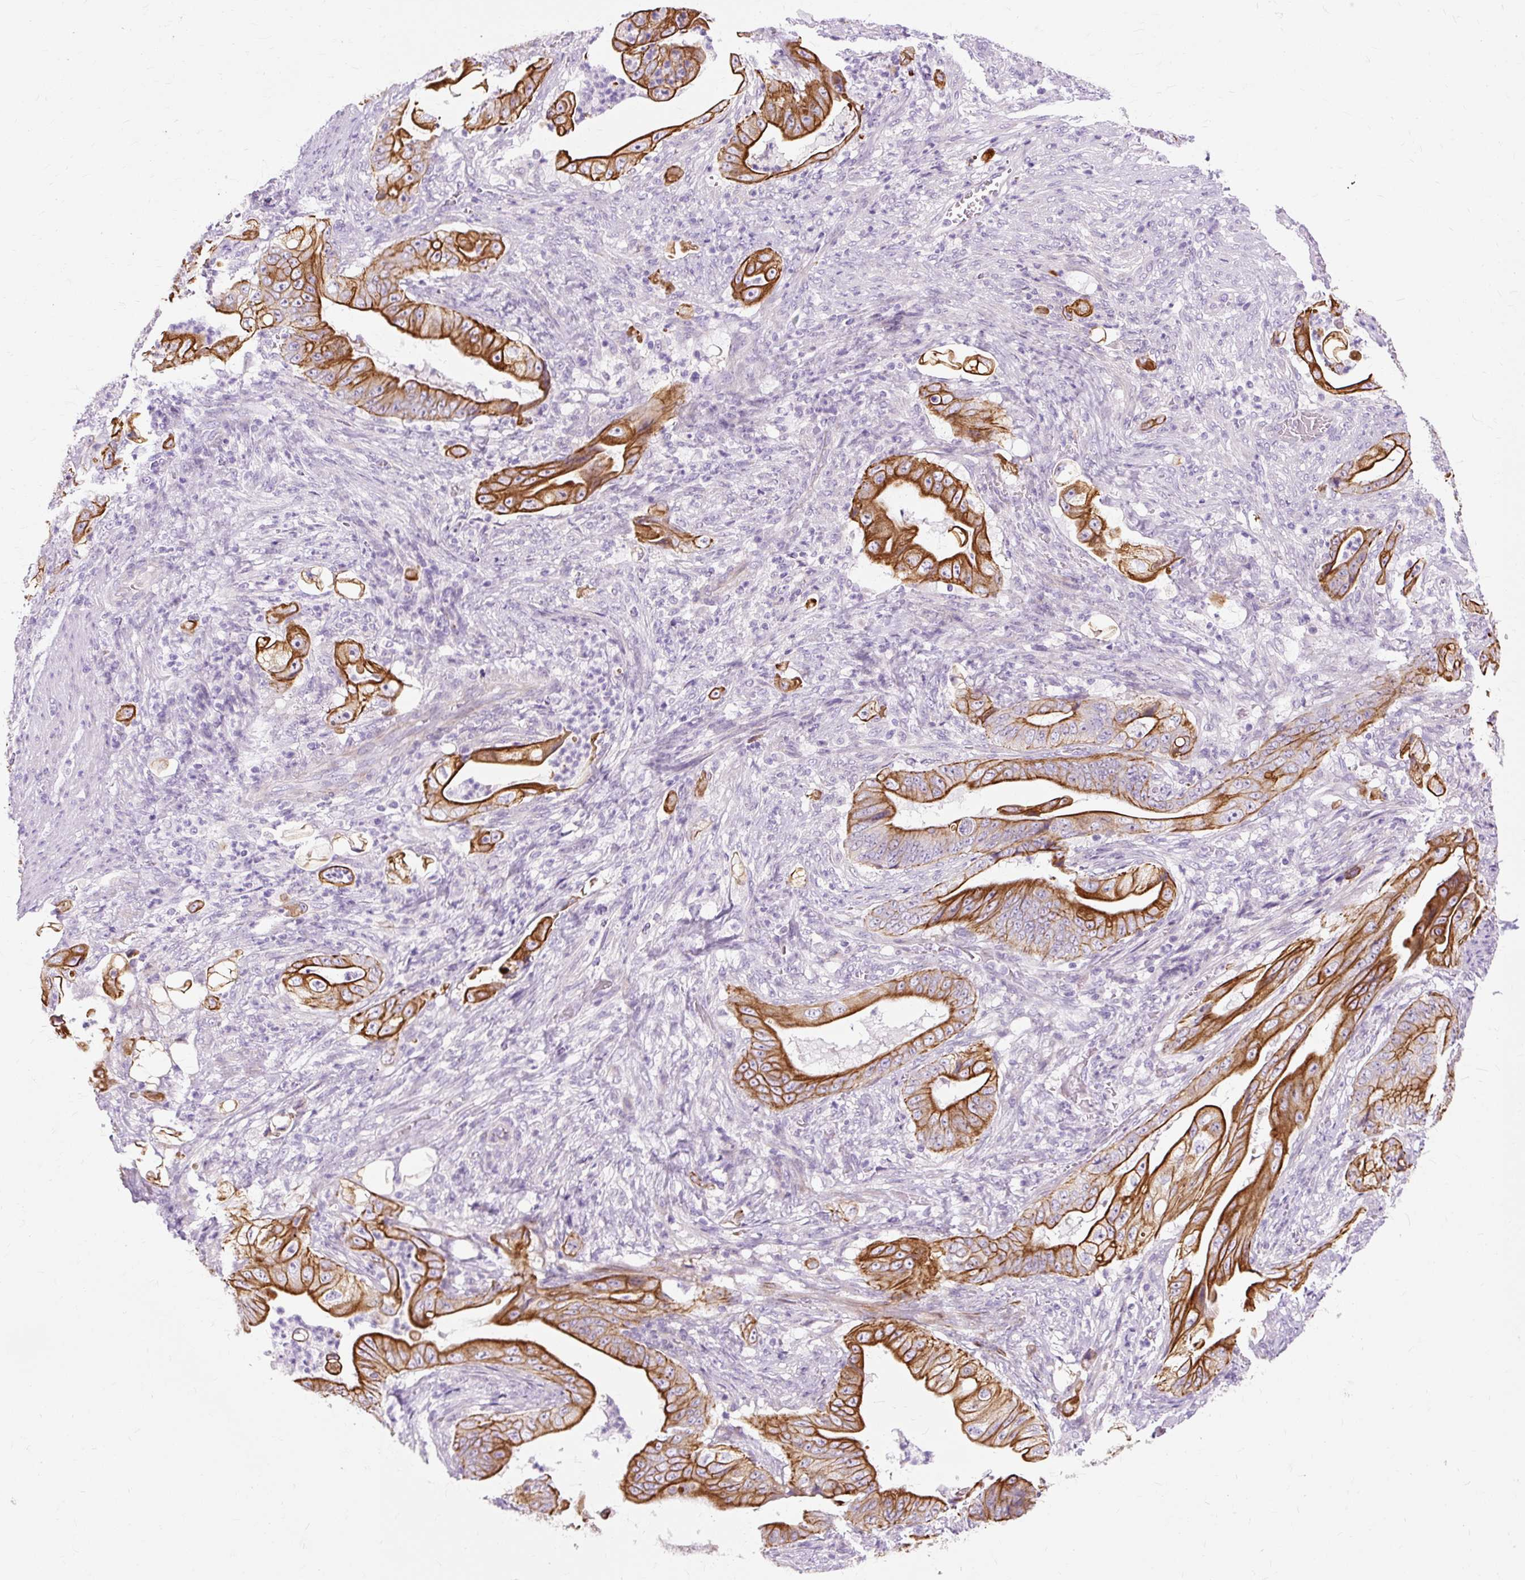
{"staining": {"intensity": "strong", "quantity": ">75%", "location": "cytoplasmic/membranous"}, "tissue": "stomach cancer", "cell_type": "Tumor cells", "image_type": "cancer", "snomed": [{"axis": "morphology", "description": "Adenocarcinoma, NOS"}, {"axis": "topography", "description": "Stomach"}], "caption": "Immunohistochemistry photomicrograph of neoplastic tissue: human adenocarcinoma (stomach) stained using immunohistochemistry (IHC) exhibits high levels of strong protein expression localized specifically in the cytoplasmic/membranous of tumor cells, appearing as a cytoplasmic/membranous brown color.", "gene": "DCTN4", "patient": {"sex": "female", "age": 73}}